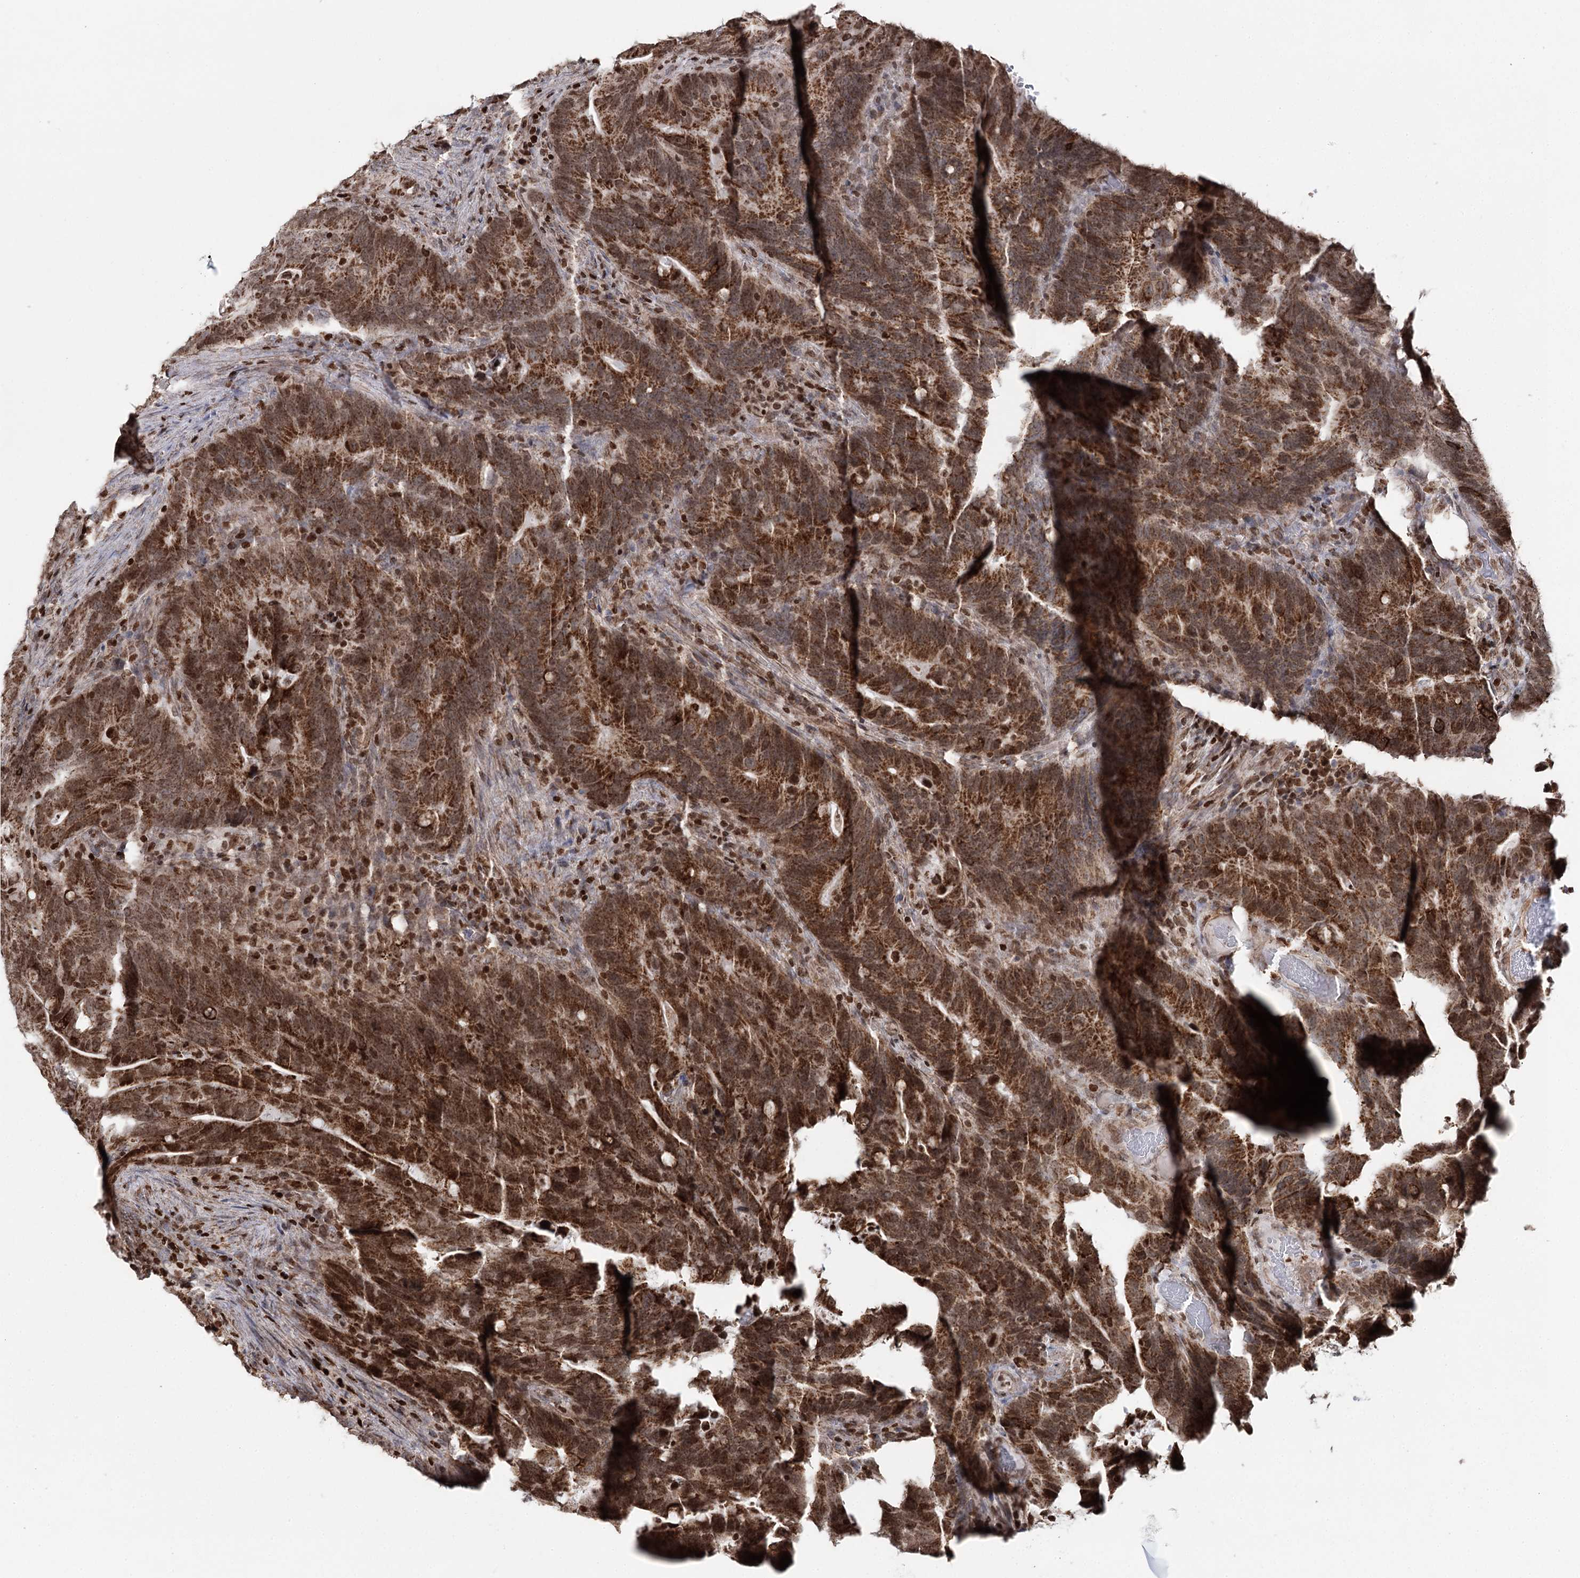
{"staining": {"intensity": "strong", "quantity": ">75%", "location": "cytoplasmic/membranous,nuclear"}, "tissue": "colorectal cancer", "cell_type": "Tumor cells", "image_type": "cancer", "snomed": [{"axis": "morphology", "description": "Adenocarcinoma, NOS"}, {"axis": "topography", "description": "Colon"}], "caption": "Protein staining of colorectal cancer tissue reveals strong cytoplasmic/membranous and nuclear expression in approximately >75% of tumor cells.", "gene": "PDHX", "patient": {"sex": "female", "age": 66}}